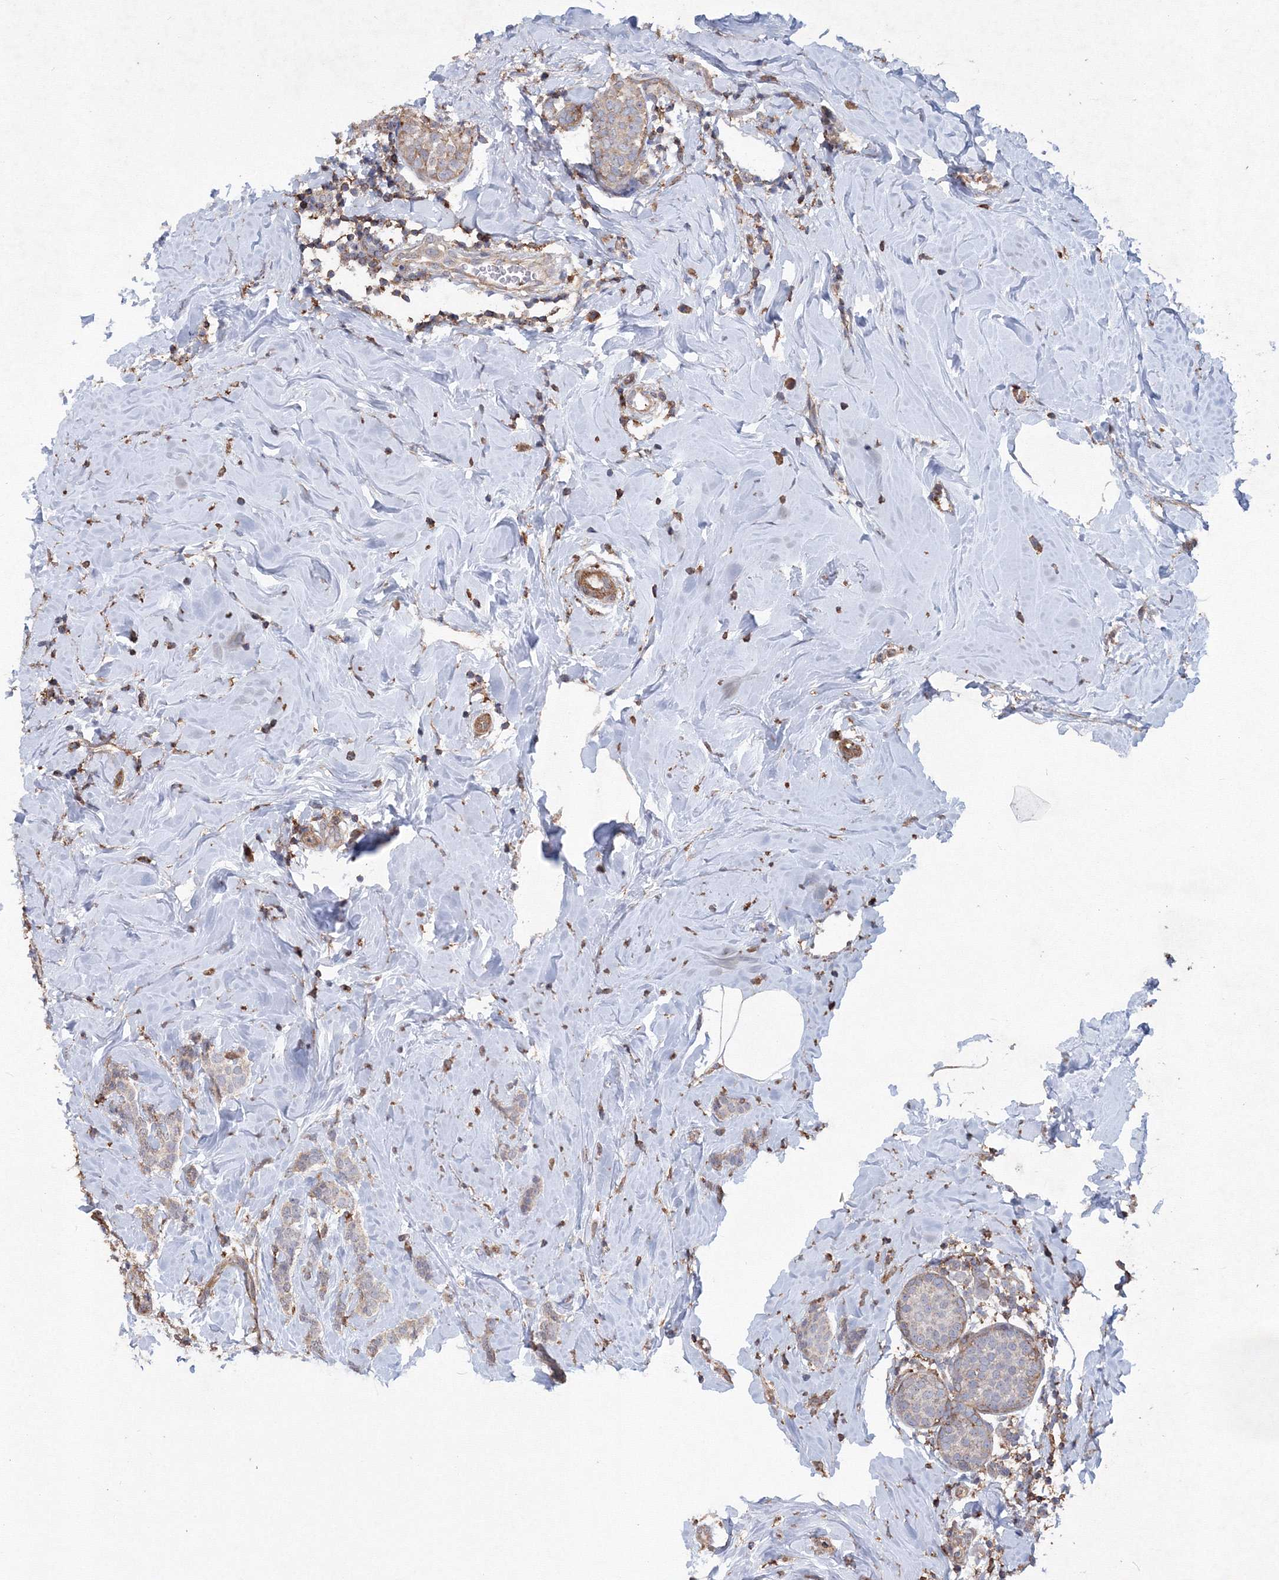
{"staining": {"intensity": "negative", "quantity": "none", "location": "none"}, "tissue": "breast cancer", "cell_type": "Tumor cells", "image_type": "cancer", "snomed": [{"axis": "morphology", "description": "Lobular carcinoma, in situ"}, {"axis": "morphology", "description": "Lobular carcinoma"}, {"axis": "topography", "description": "Breast"}], "caption": "Breast cancer was stained to show a protein in brown. There is no significant positivity in tumor cells.", "gene": "TMEM139", "patient": {"sex": "female", "age": 41}}